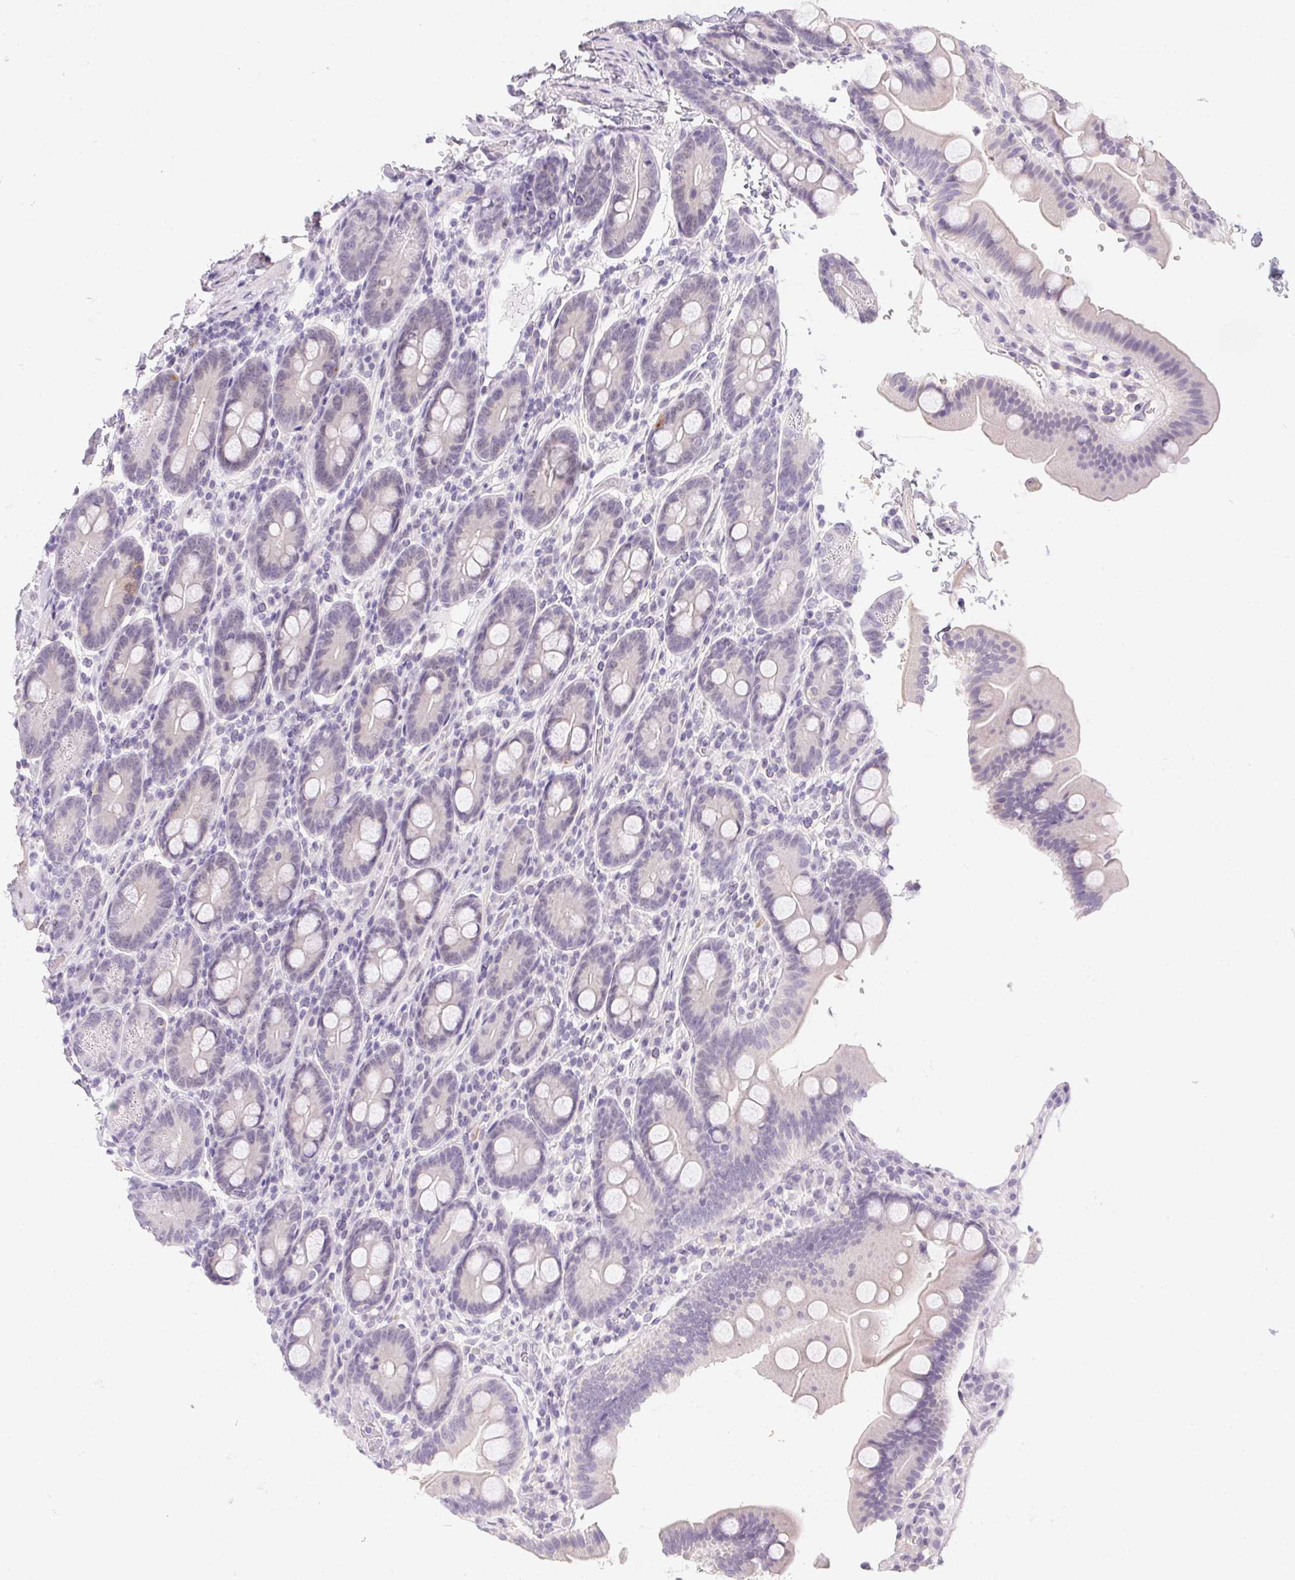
{"staining": {"intensity": "negative", "quantity": "none", "location": "none"}, "tissue": "duodenum", "cell_type": "Glandular cells", "image_type": "normal", "snomed": [{"axis": "morphology", "description": "Normal tissue, NOS"}, {"axis": "topography", "description": "Pancreas"}, {"axis": "topography", "description": "Duodenum"}], "caption": "Glandular cells show no significant expression in benign duodenum. (DAB IHC visualized using brightfield microscopy, high magnification).", "gene": "MORC1", "patient": {"sex": "male", "age": 59}}